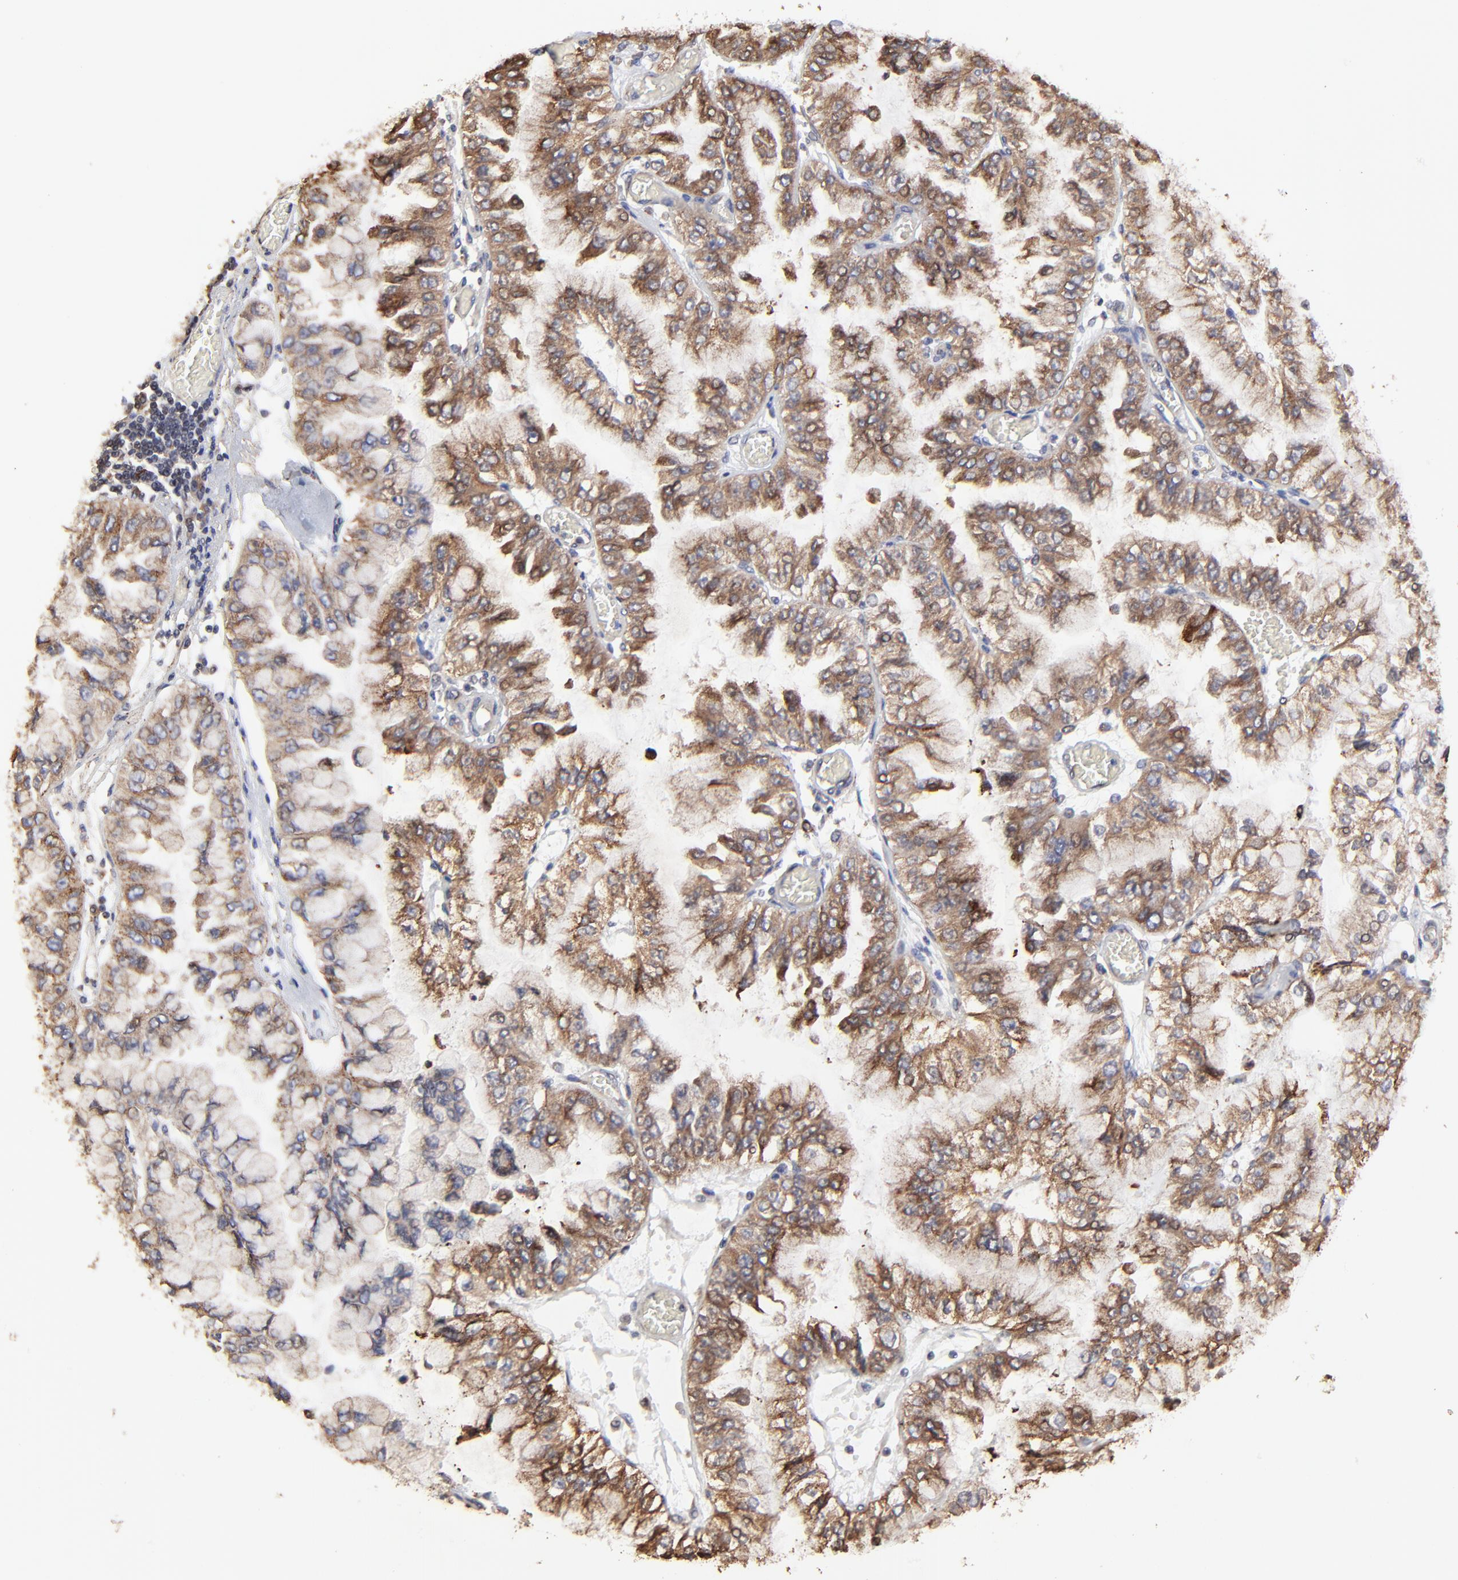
{"staining": {"intensity": "moderate", "quantity": ">75%", "location": "cytoplasmic/membranous"}, "tissue": "liver cancer", "cell_type": "Tumor cells", "image_type": "cancer", "snomed": [{"axis": "morphology", "description": "Cholangiocarcinoma"}, {"axis": "topography", "description": "Liver"}], "caption": "Immunohistochemistry (IHC) (DAB) staining of human liver cancer demonstrates moderate cytoplasmic/membranous protein expression in about >75% of tumor cells. (Brightfield microscopy of DAB IHC at high magnification).", "gene": "ELP2", "patient": {"sex": "female", "age": 79}}